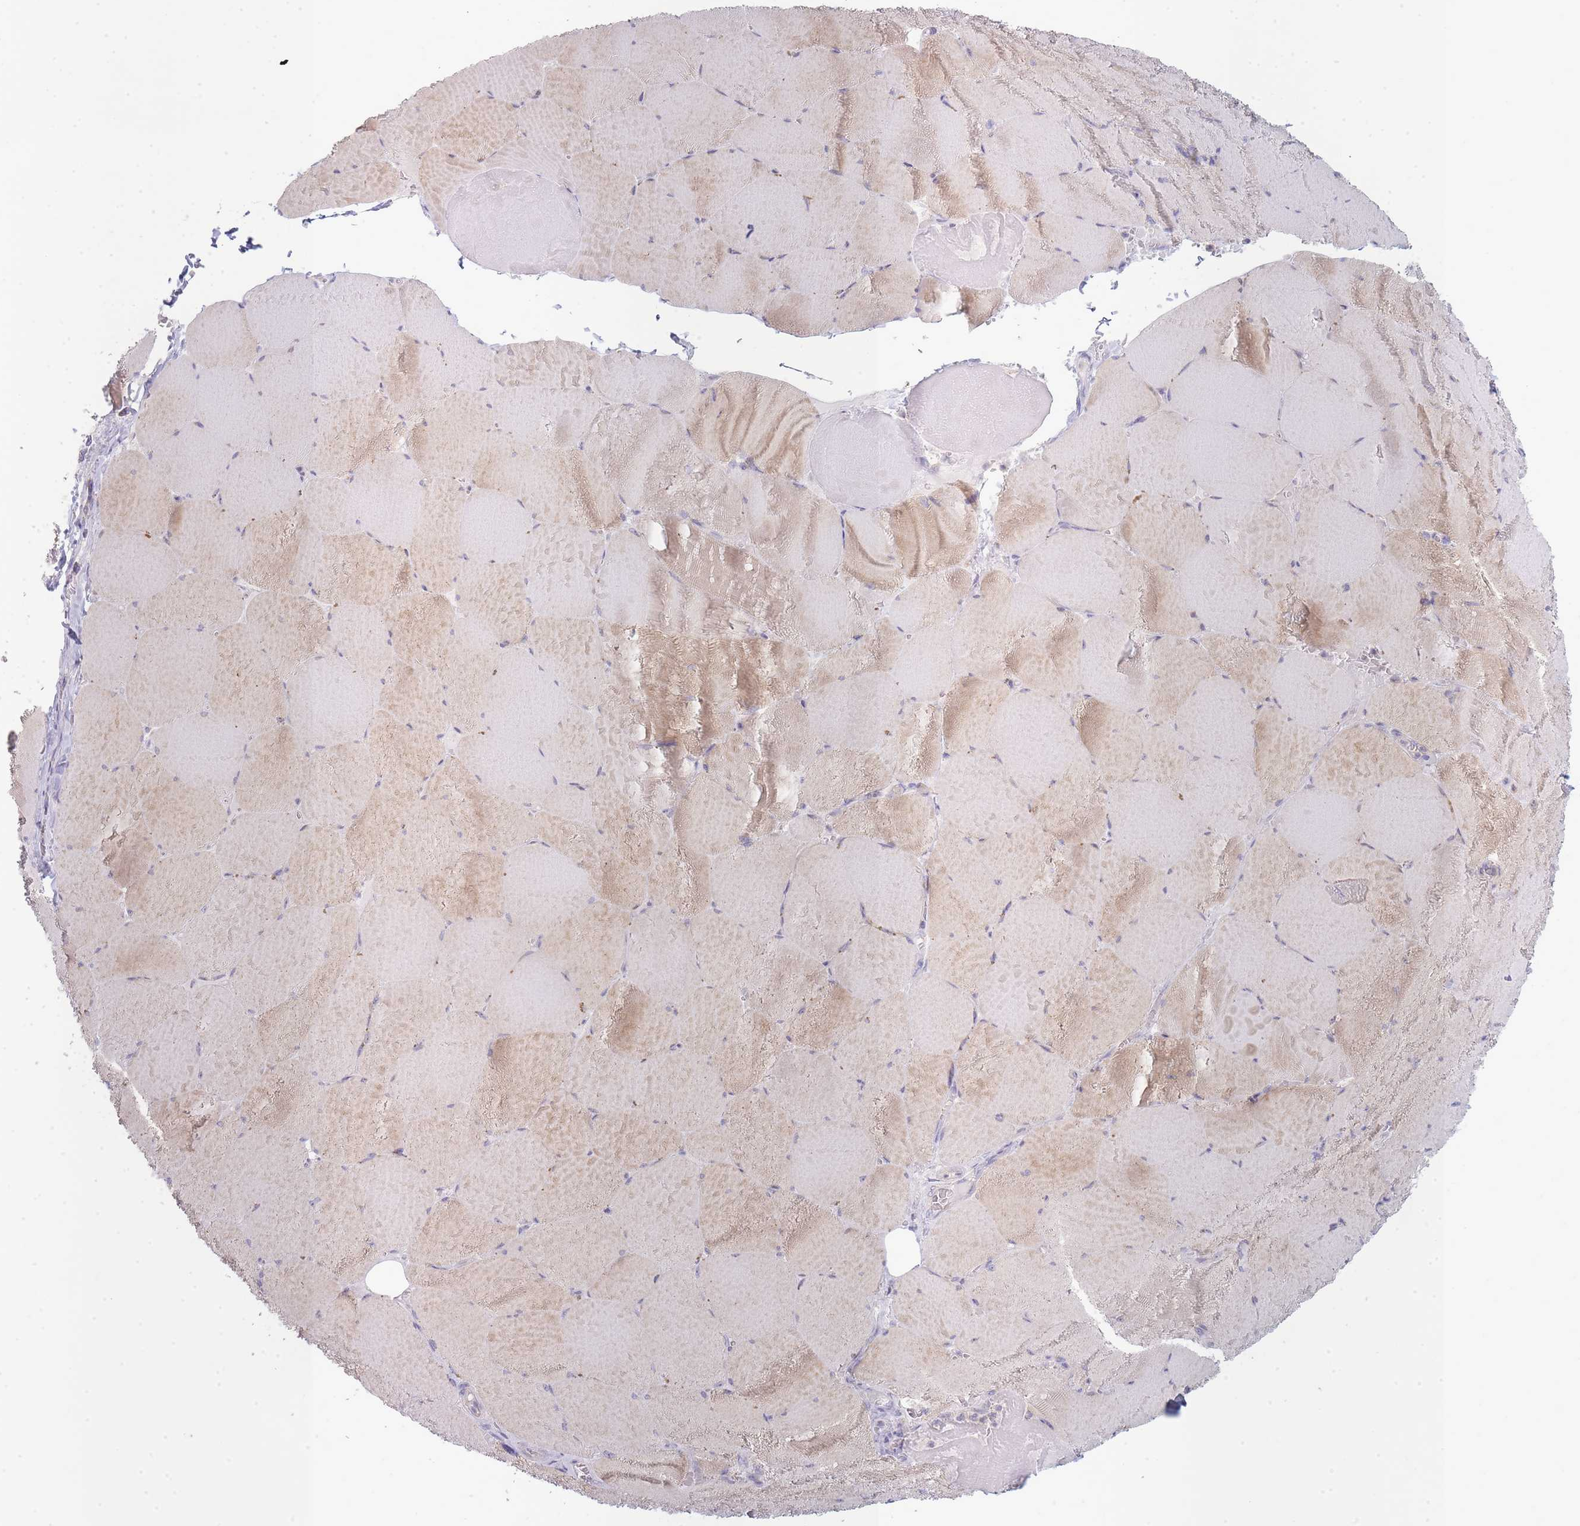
{"staining": {"intensity": "weak", "quantity": "25%-75%", "location": "cytoplasmic/membranous"}, "tissue": "skeletal muscle", "cell_type": "Myocytes", "image_type": "normal", "snomed": [{"axis": "morphology", "description": "Normal tissue, NOS"}, {"axis": "topography", "description": "Skeletal muscle"}, {"axis": "topography", "description": "Head-Neck"}], "caption": "Approximately 25%-75% of myocytes in normal human skeletal muscle reveal weak cytoplasmic/membranous protein staining as visualized by brown immunohistochemical staining.", "gene": "OR5L1", "patient": {"sex": "male", "age": 66}}